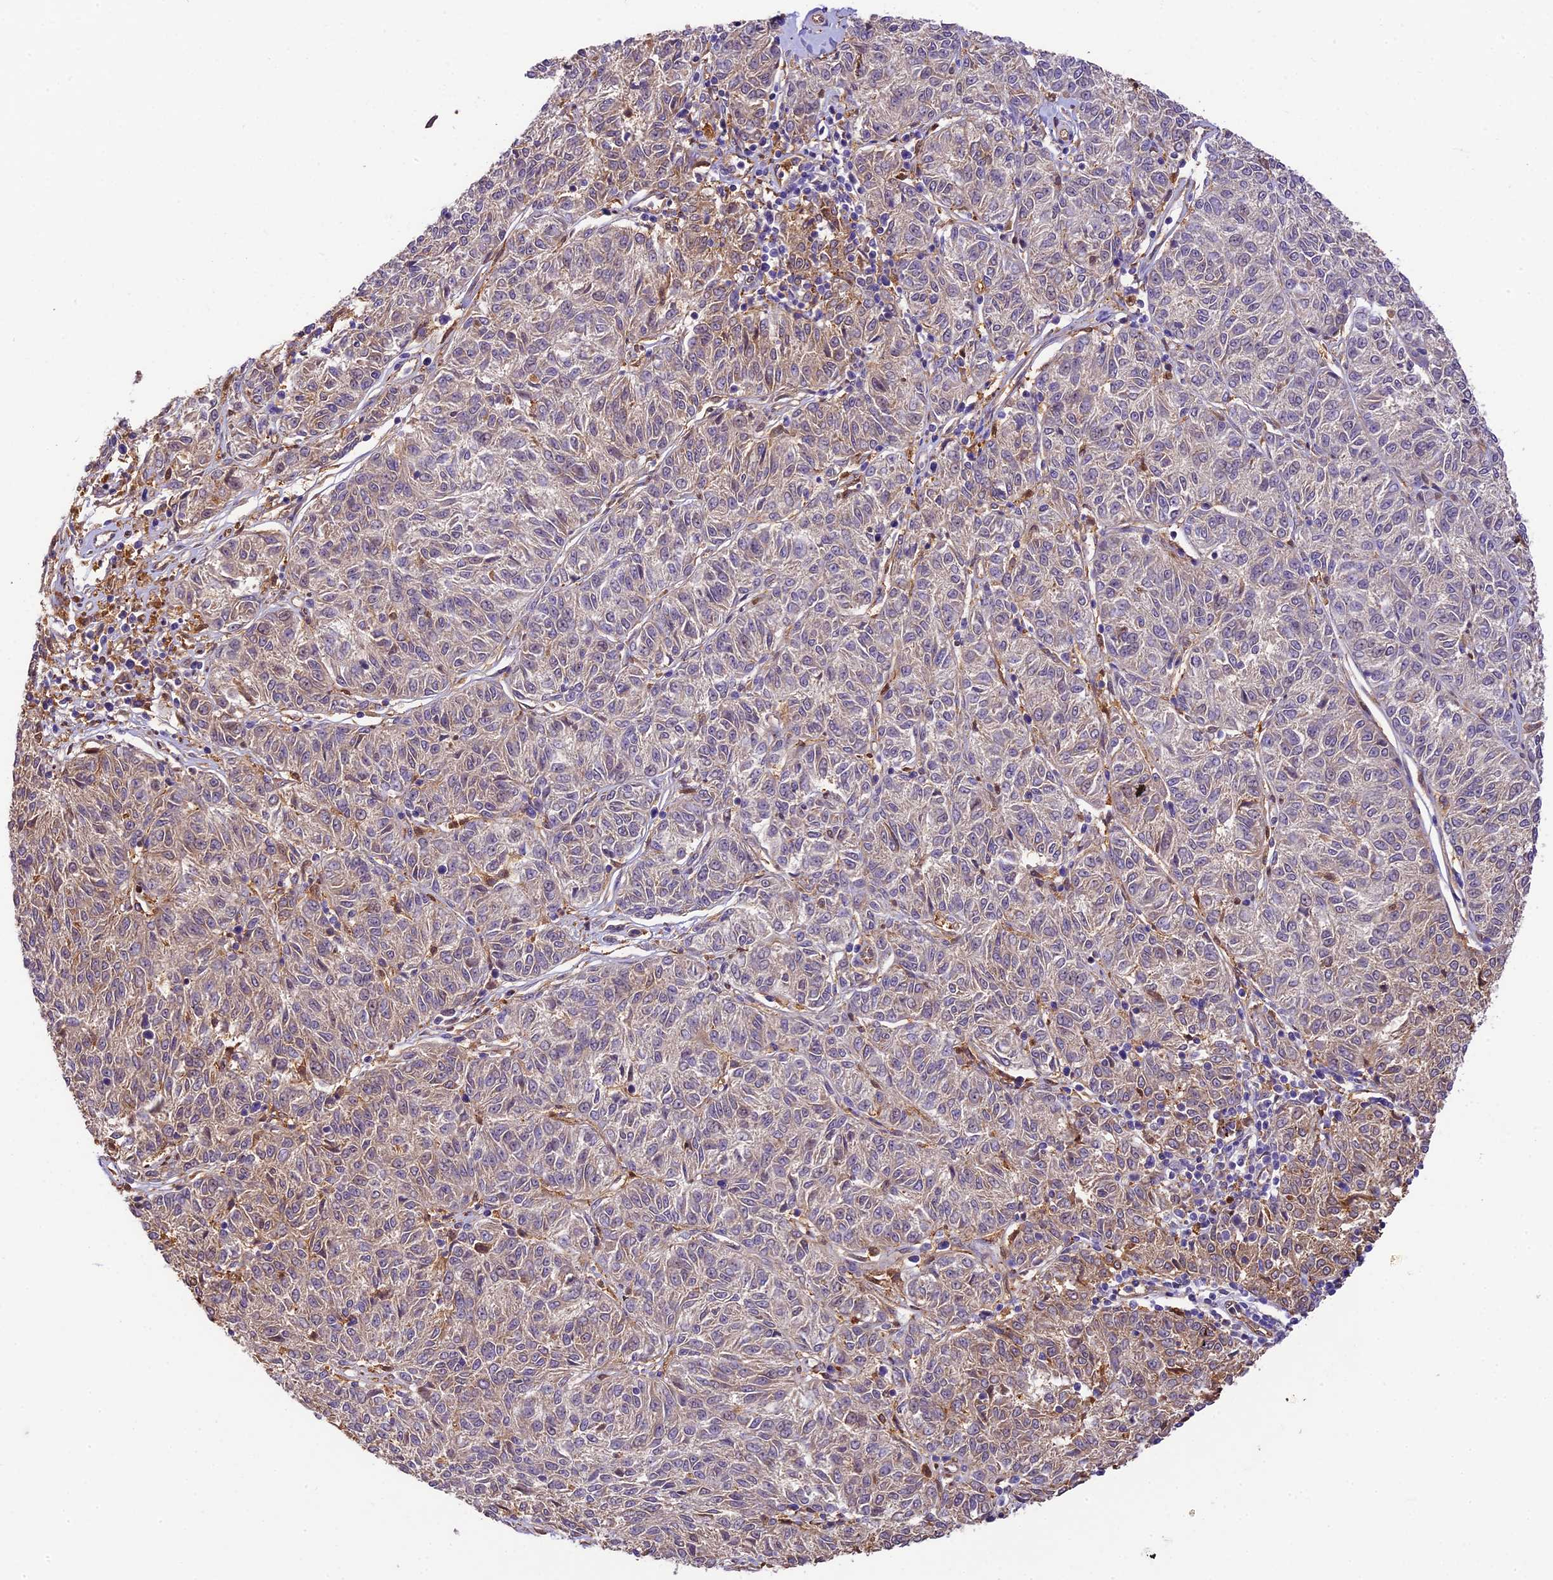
{"staining": {"intensity": "weak", "quantity": "25%-75%", "location": "cytoplasmic/membranous"}, "tissue": "melanoma", "cell_type": "Tumor cells", "image_type": "cancer", "snomed": [{"axis": "morphology", "description": "Malignant melanoma, NOS"}, {"axis": "topography", "description": "Skin"}], "caption": "A histopathology image of human malignant melanoma stained for a protein shows weak cytoplasmic/membranous brown staining in tumor cells. (DAB IHC, brown staining for protein, blue staining for nuclei).", "gene": "NEK8", "patient": {"sex": "female", "age": 72}}